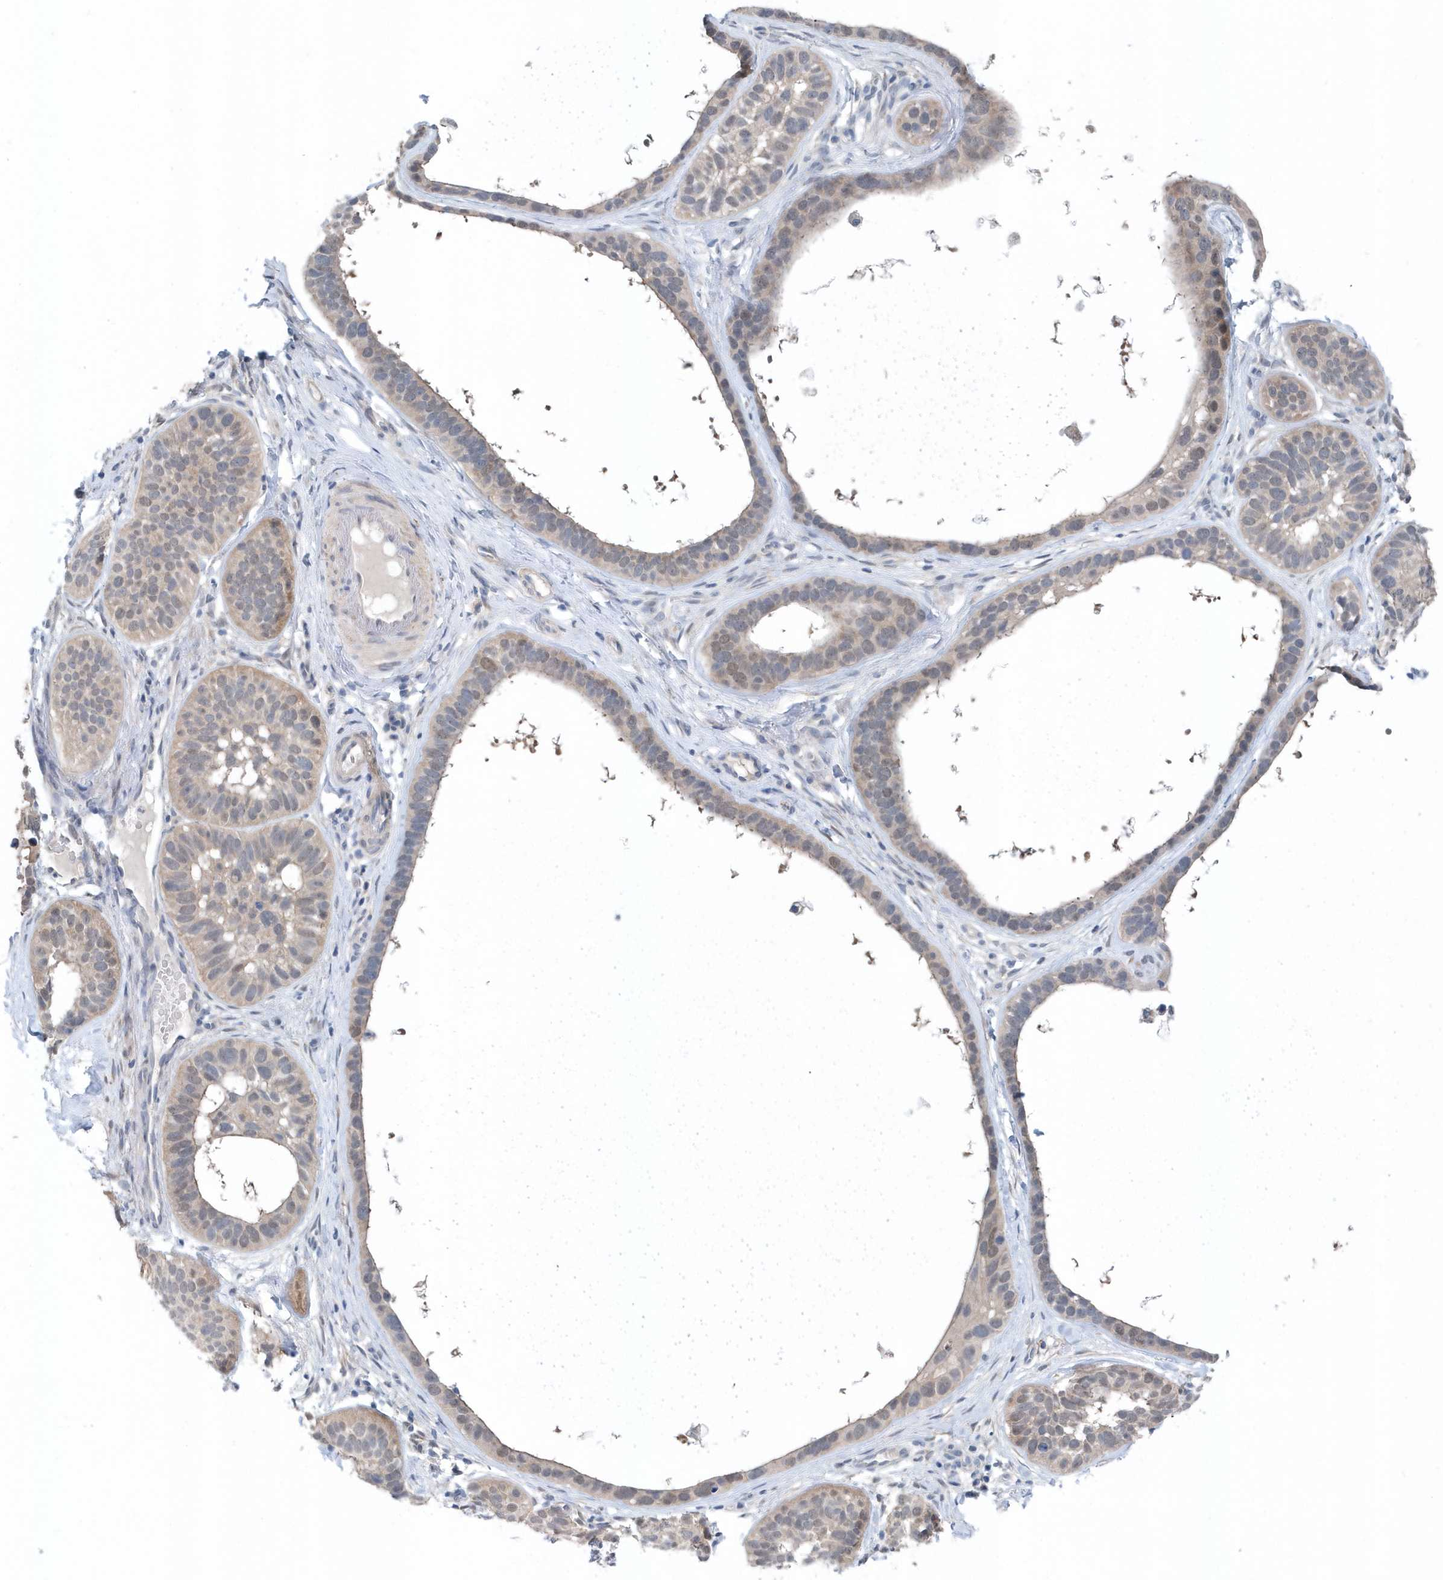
{"staining": {"intensity": "weak", "quantity": "25%-75%", "location": "nuclear"}, "tissue": "skin cancer", "cell_type": "Tumor cells", "image_type": "cancer", "snomed": [{"axis": "morphology", "description": "Basal cell carcinoma"}, {"axis": "topography", "description": "Skin"}], "caption": "This is a micrograph of immunohistochemistry (IHC) staining of skin cancer (basal cell carcinoma), which shows weak staining in the nuclear of tumor cells.", "gene": "PFN2", "patient": {"sex": "male", "age": 62}}